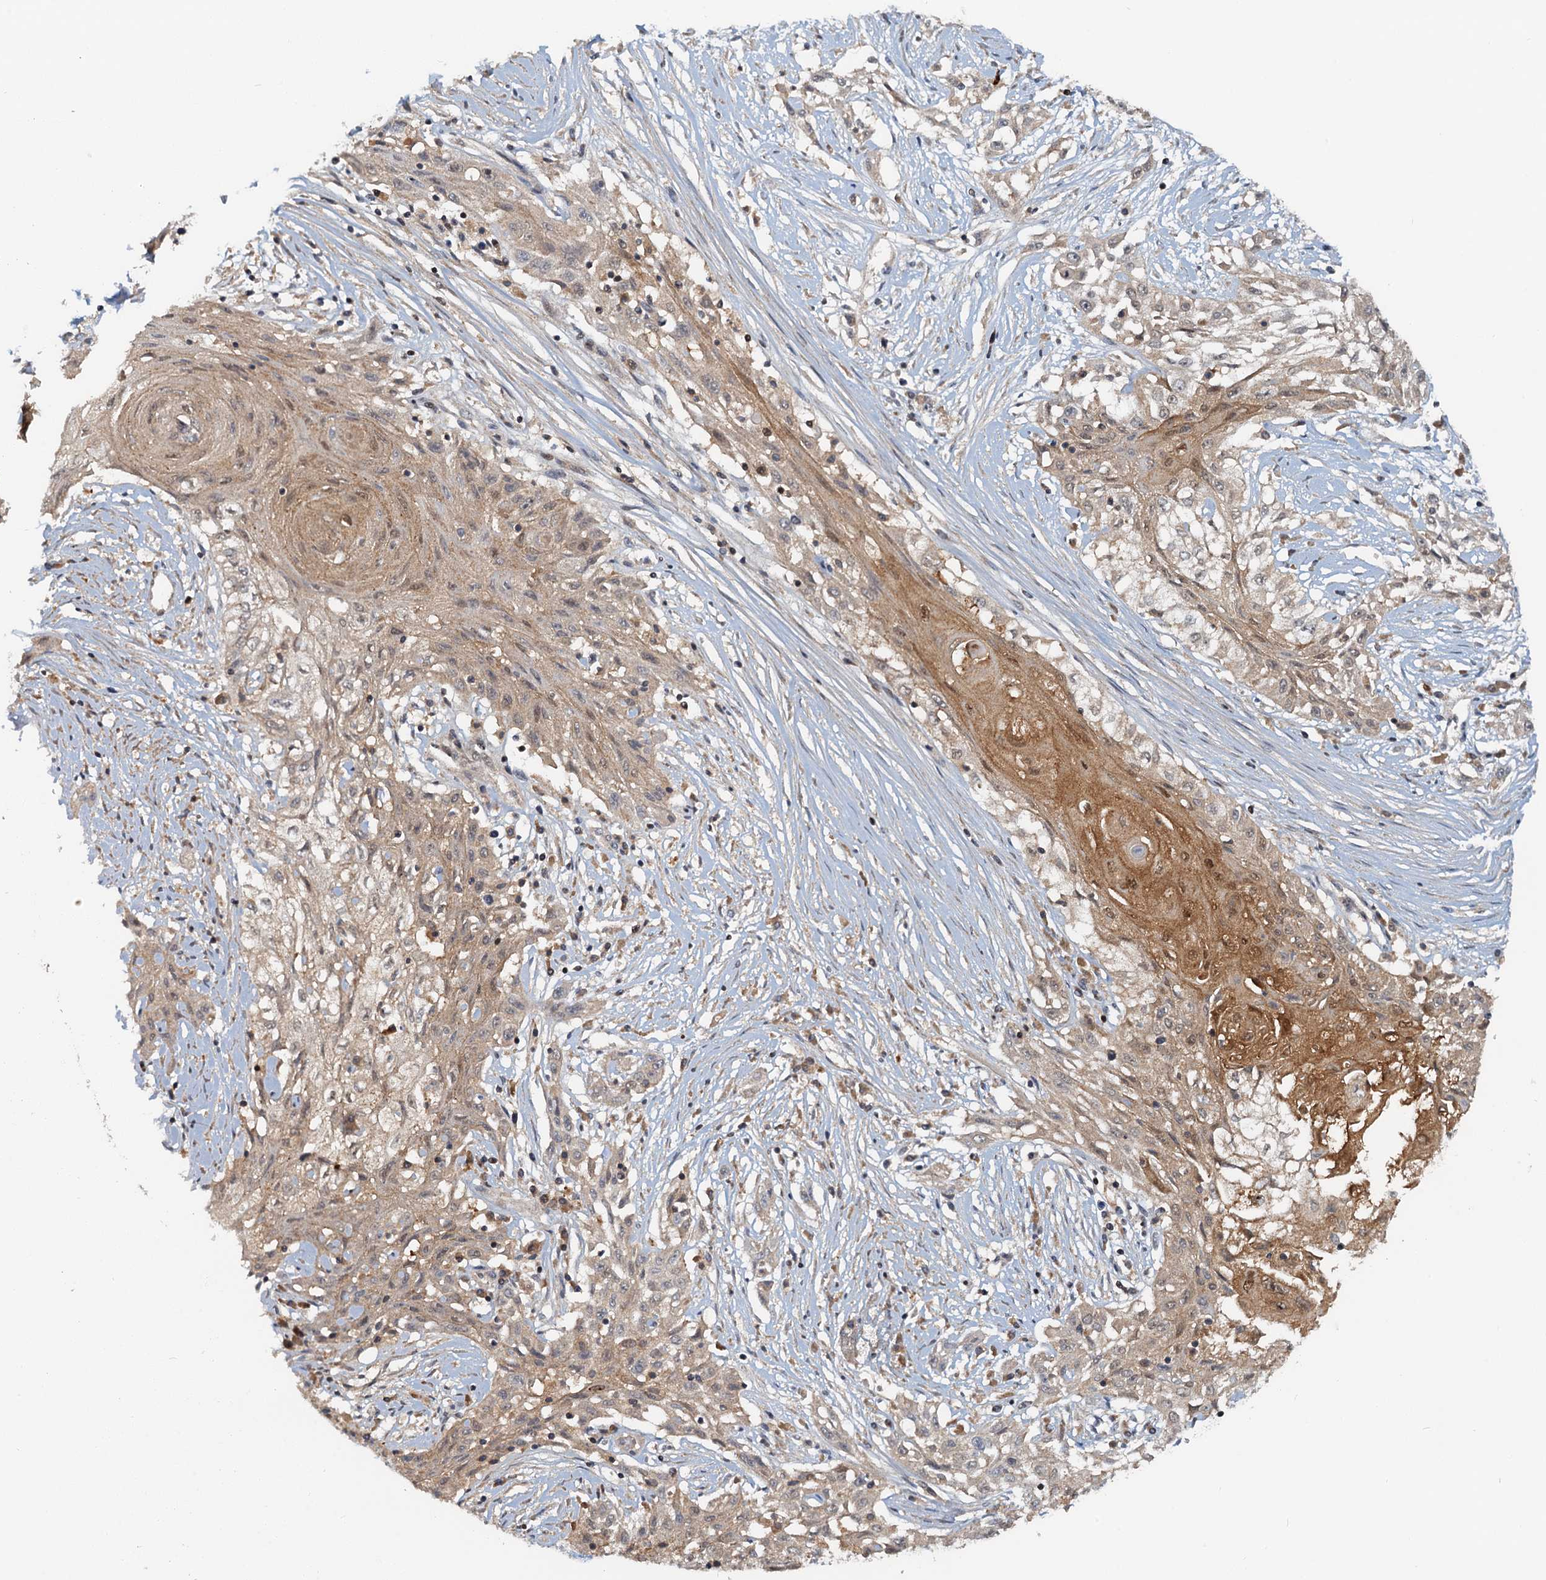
{"staining": {"intensity": "moderate", "quantity": ">75%", "location": "cytoplasmic/membranous,nuclear"}, "tissue": "skin cancer", "cell_type": "Tumor cells", "image_type": "cancer", "snomed": [{"axis": "morphology", "description": "Squamous cell carcinoma, NOS"}, {"axis": "morphology", "description": "Squamous cell carcinoma, metastatic, NOS"}, {"axis": "topography", "description": "Skin"}, {"axis": "topography", "description": "Lymph node"}], "caption": "Moderate cytoplasmic/membranous and nuclear positivity for a protein is appreciated in approximately >75% of tumor cells of skin cancer (squamous cell carcinoma) using IHC.", "gene": "TOLLIP", "patient": {"sex": "male", "age": 75}}